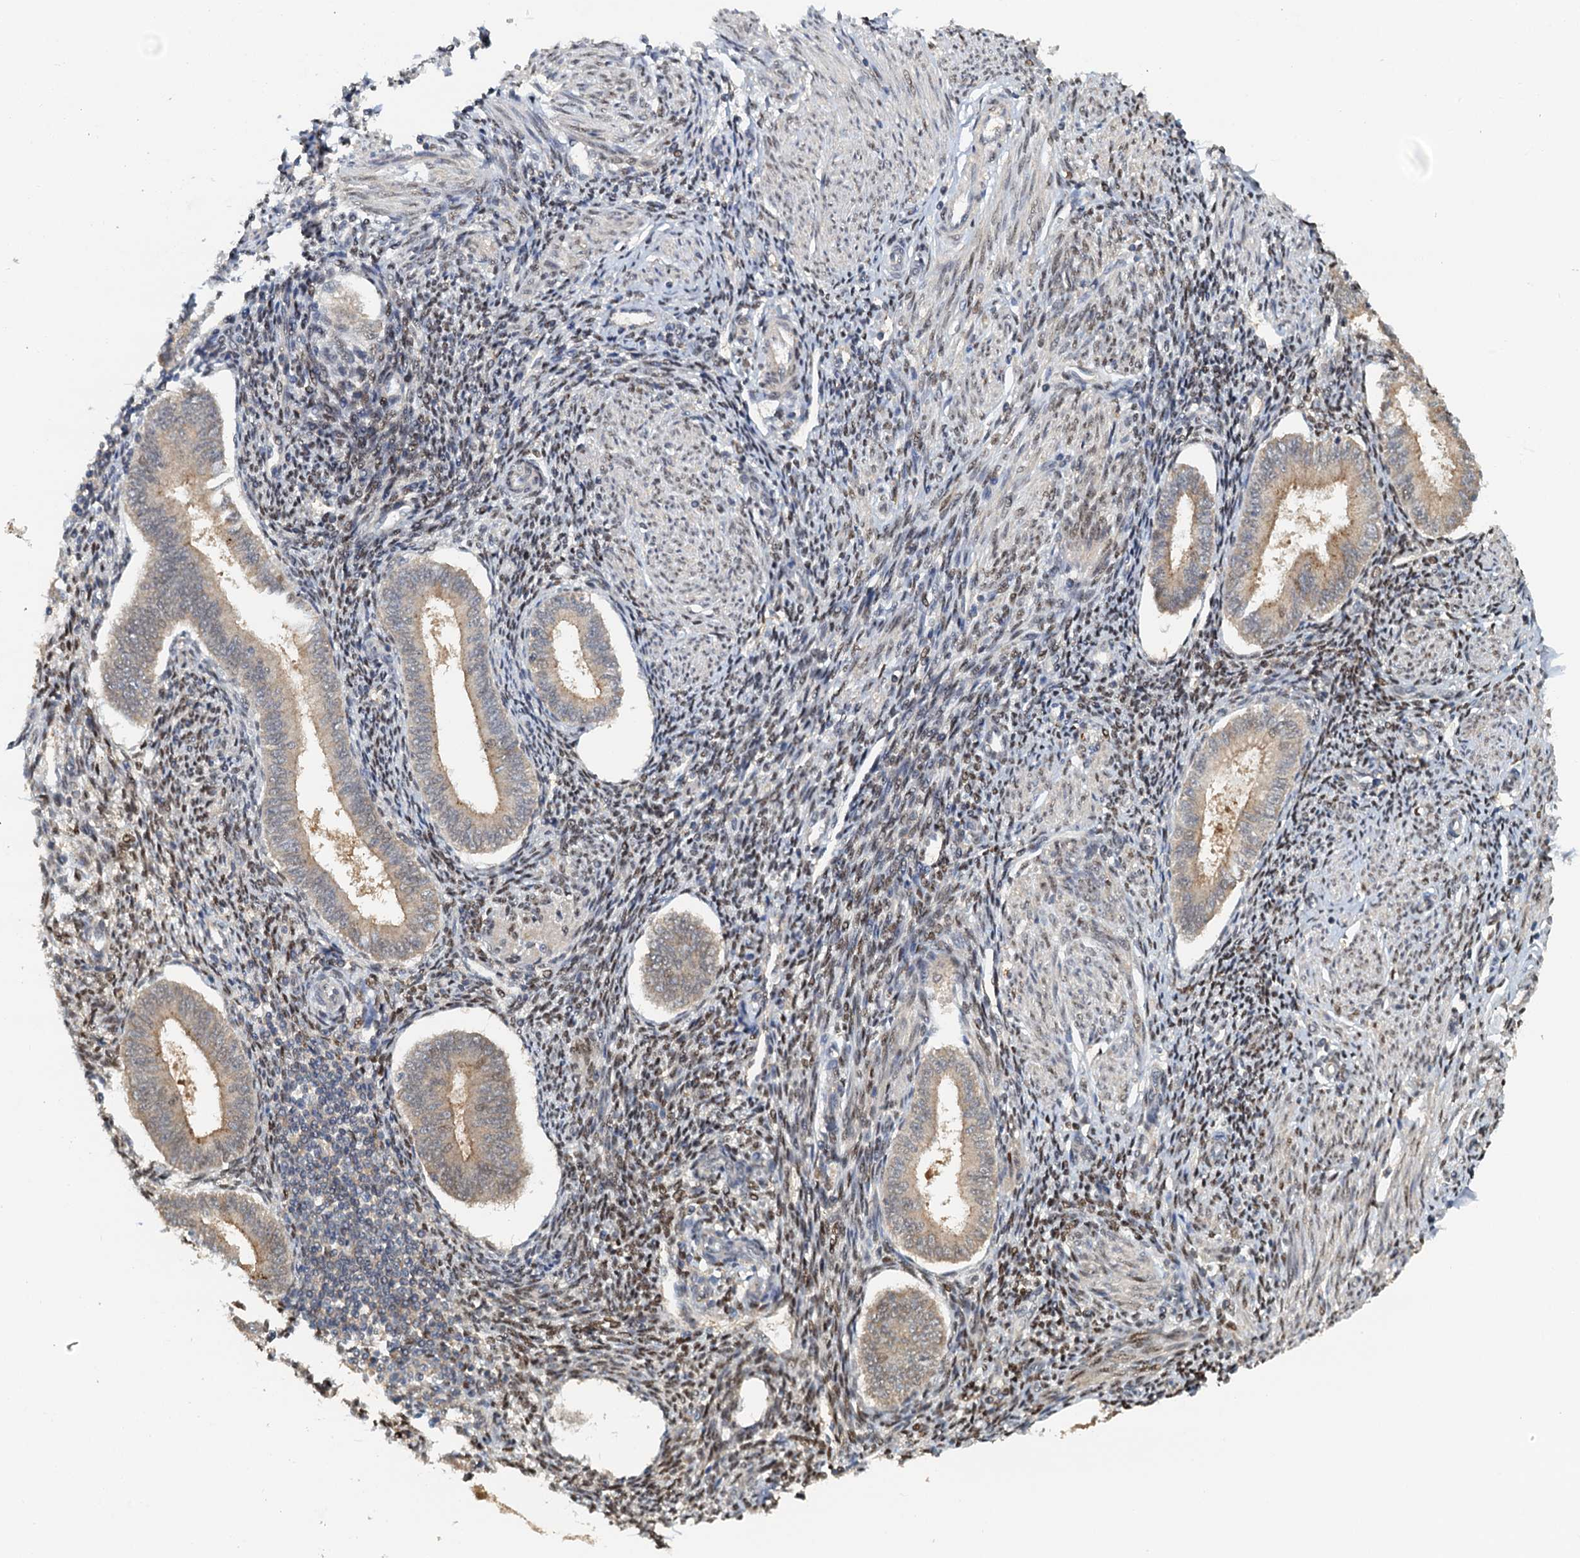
{"staining": {"intensity": "moderate", "quantity": "<25%", "location": "nuclear"}, "tissue": "endometrium", "cell_type": "Cells in endometrial stroma", "image_type": "normal", "snomed": [{"axis": "morphology", "description": "Normal tissue, NOS"}, {"axis": "topography", "description": "Uterus"}, {"axis": "topography", "description": "Endometrium"}], "caption": "Endometrium was stained to show a protein in brown. There is low levels of moderate nuclear expression in about <25% of cells in endometrial stroma. The staining was performed using DAB (3,3'-diaminobenzidine) to visualize the protein expression in brown, while the nuclei were stained in blue with hematoxylin (Magnification: 20x).", "gene": "UBL7", "patient": {"sex": "female", "age": 48}}